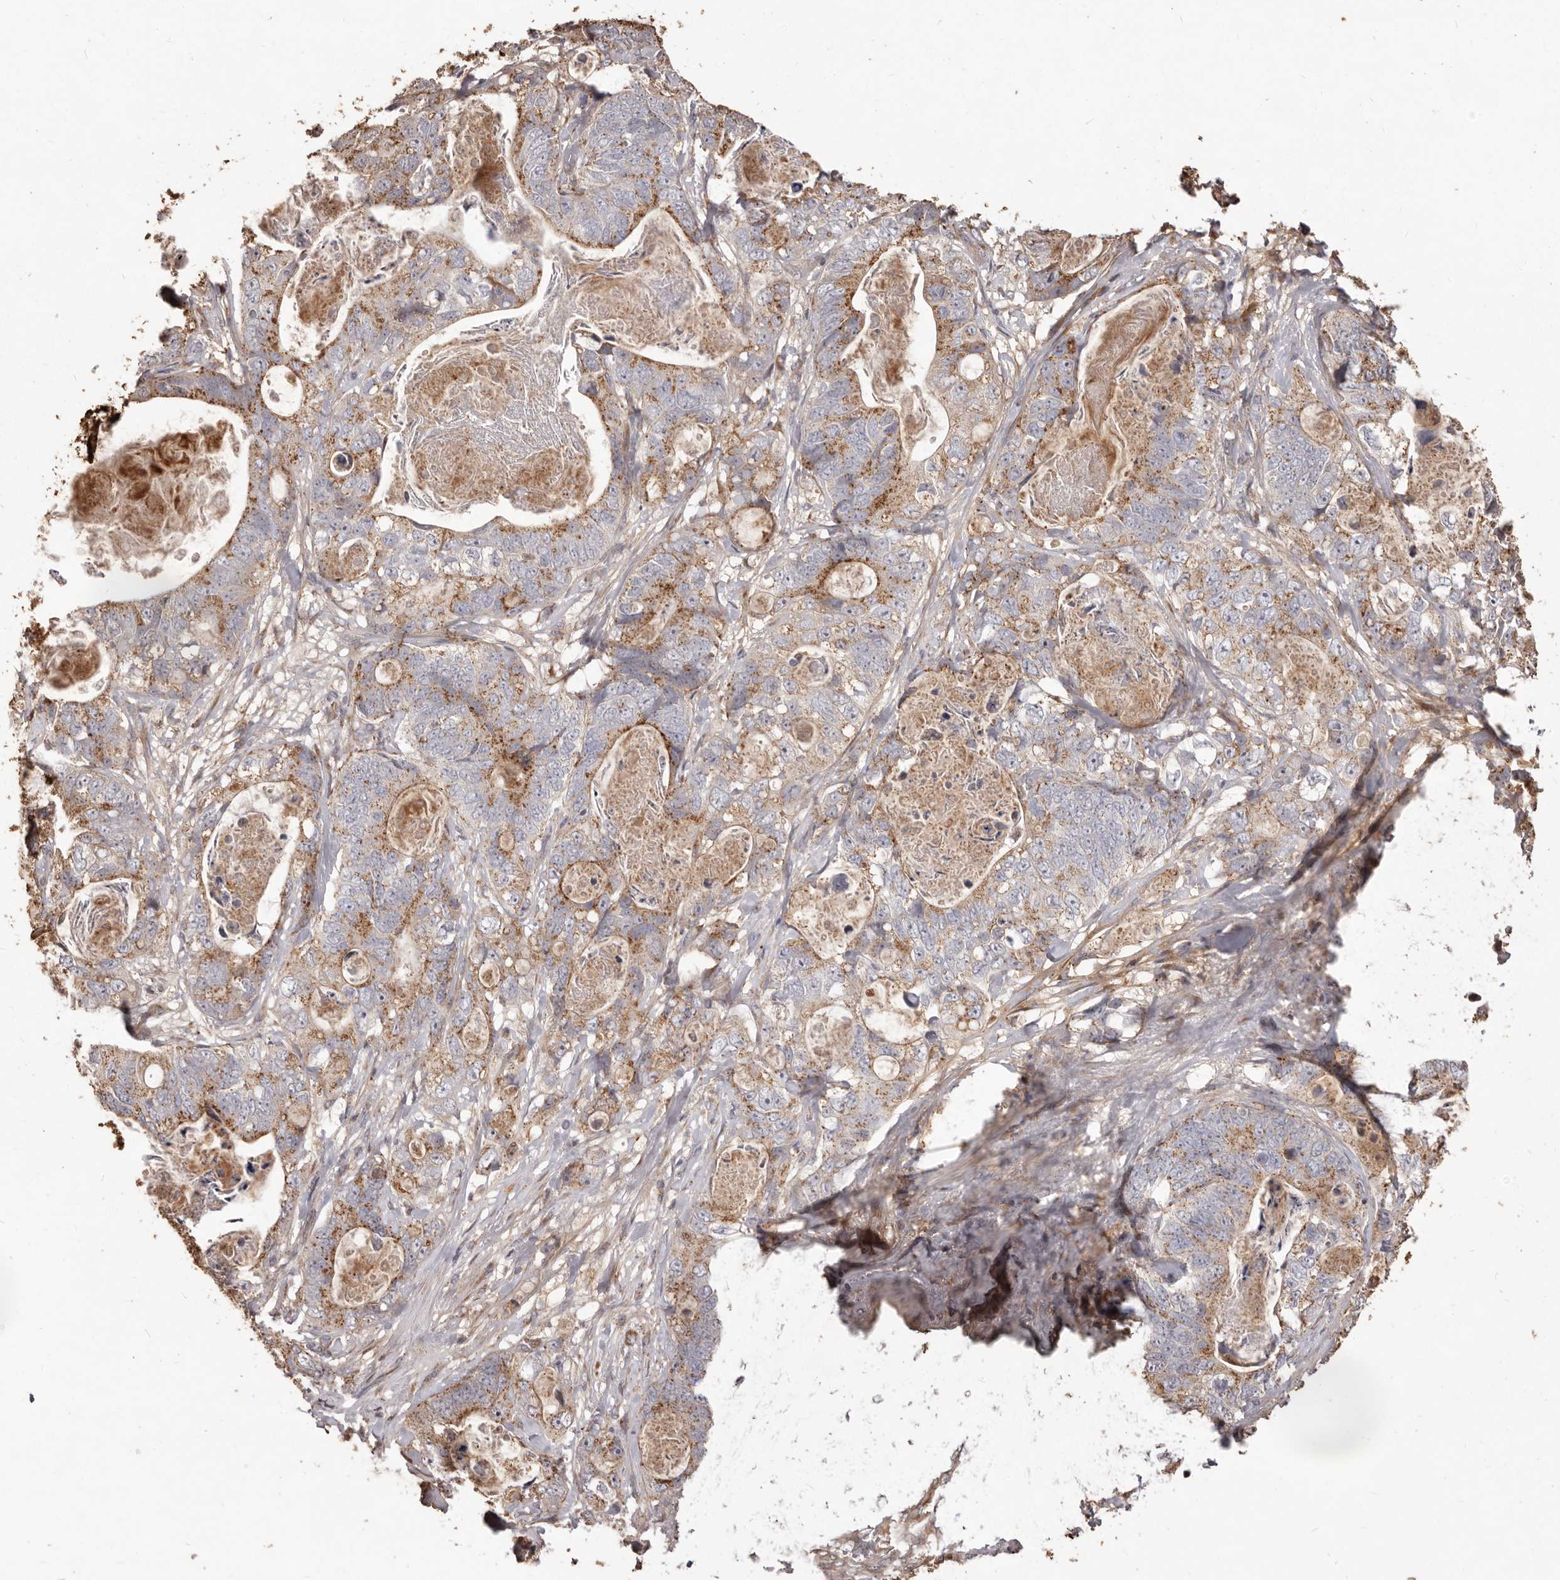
{"staining": {"intensity": "moderate", "quantity": "25%-75%", "location": "cytoplasmic/membranous"}, "tissue": "stomach cancer", "cell_type": "Tumor cells", "image_type": "cancer", "snomed": [{"axis": "morphology", "description": "Normal tissue, NOS"}, {"axis": "morphology", "description": "Adenocarcinoma, NOS"}, {"axis": "topography", "description": "Stomach"}], "caption": "Adenocarcinoma (stomach) stained with immunohistochemistry (IHC) shows moderate cytoplasmic/membranous staining in about 25%-75% of tumor cells. The protein is stained brown, and the nuclei are stained in blue (DAB (3,3'-diaminobenzidine) IHC with brightfield microscopy, high magnification).", "gene": "MTO1", "patient": {"sex": "female", "age": 89}}